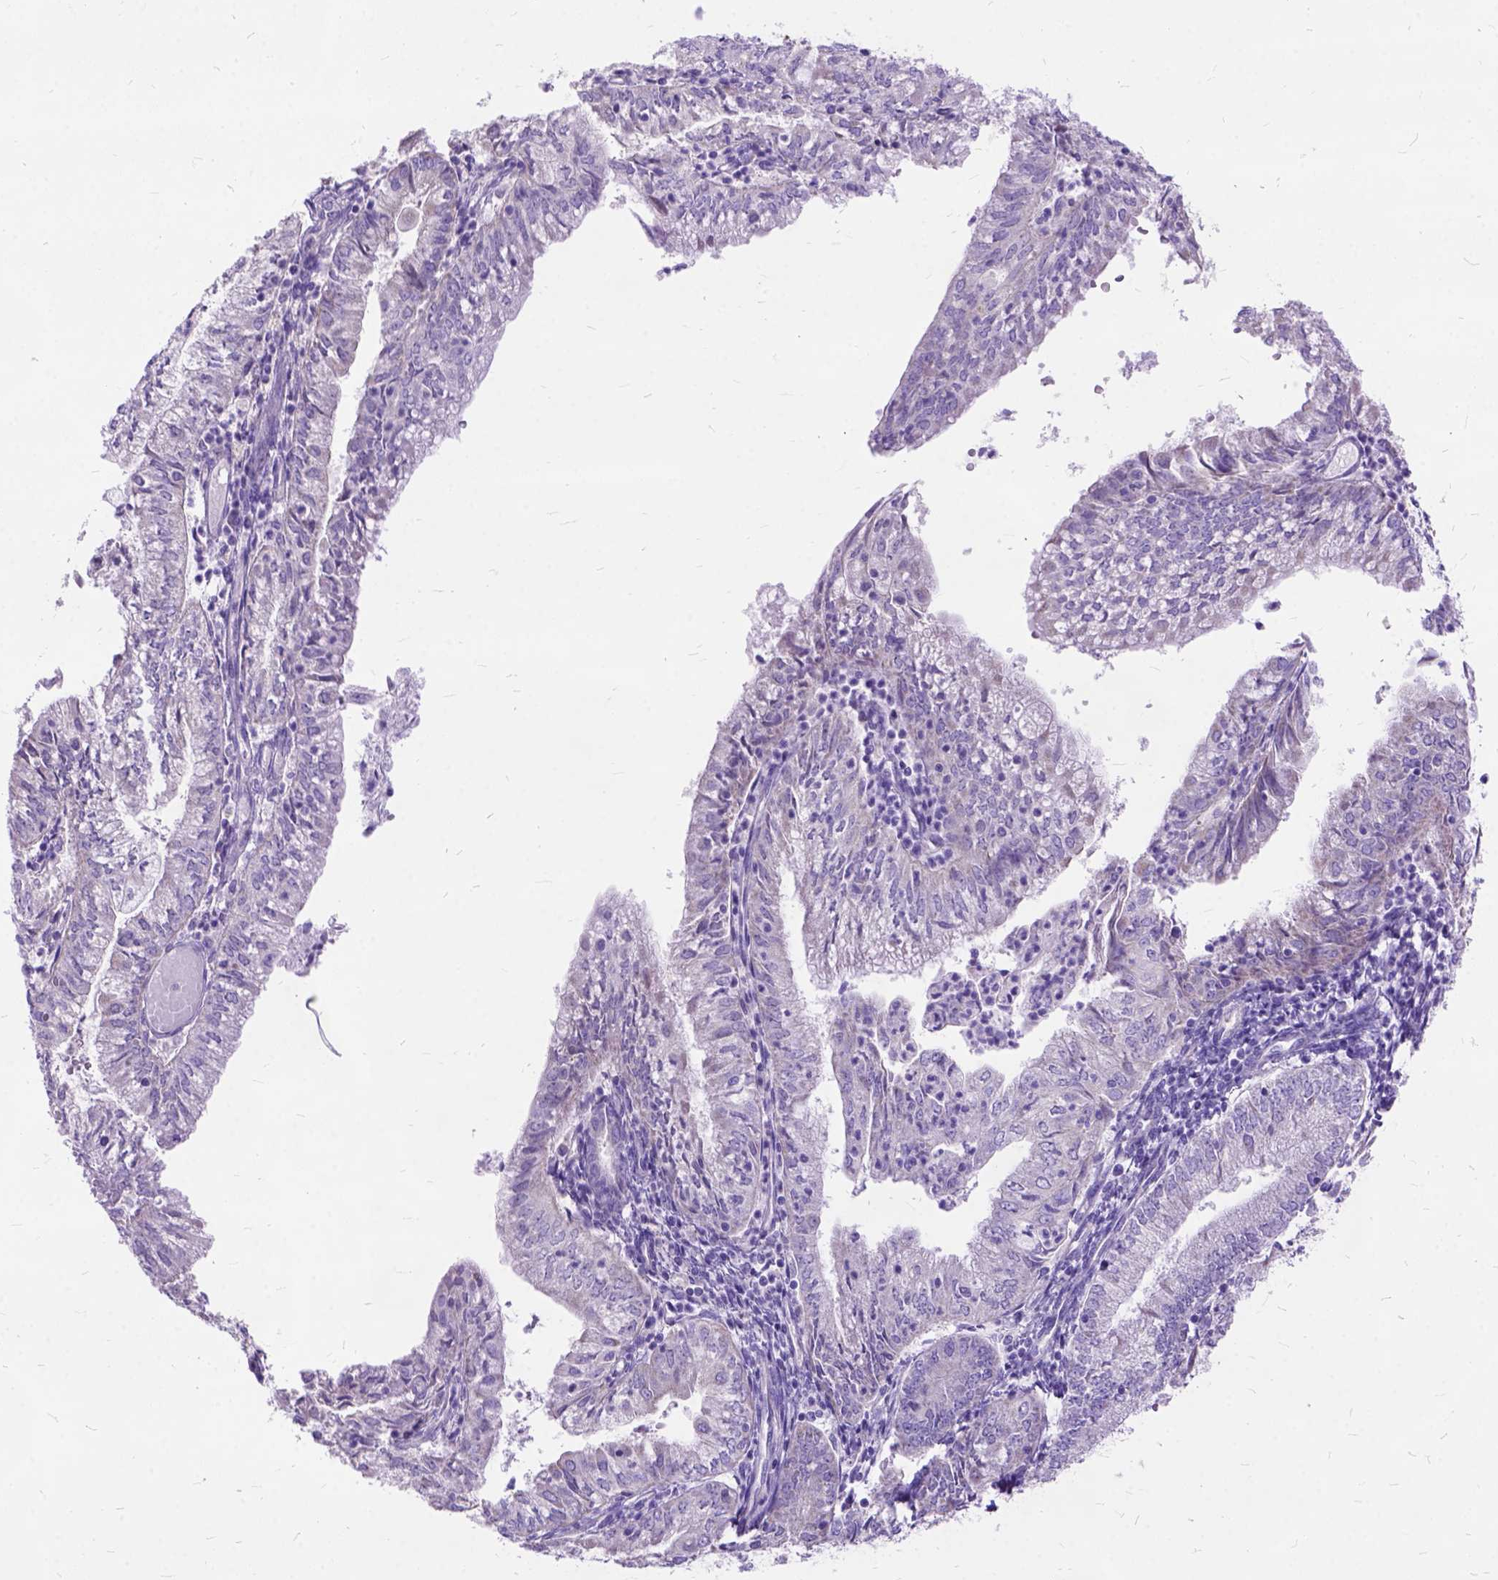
{"staining": {"intensity": "negative", "quantity": "none", "location": "none"}, "tissue": "endometrial cancer", "cell_type": "Tumor cells", "image_type": "cancer", "snomed": [{"axis": "morphology", "description": "Adenocarcinoma, NOS"}, {"axis": "topography", "description": "Endometrium"}], "caption": "A high-resolution histopathology image shows IHC staining of adenocarcinoma (endometrial), which reveals no significant positivity in tumor cells.", "gene": "CTAG2", "patient": {"sex": "female", "age": 55}}